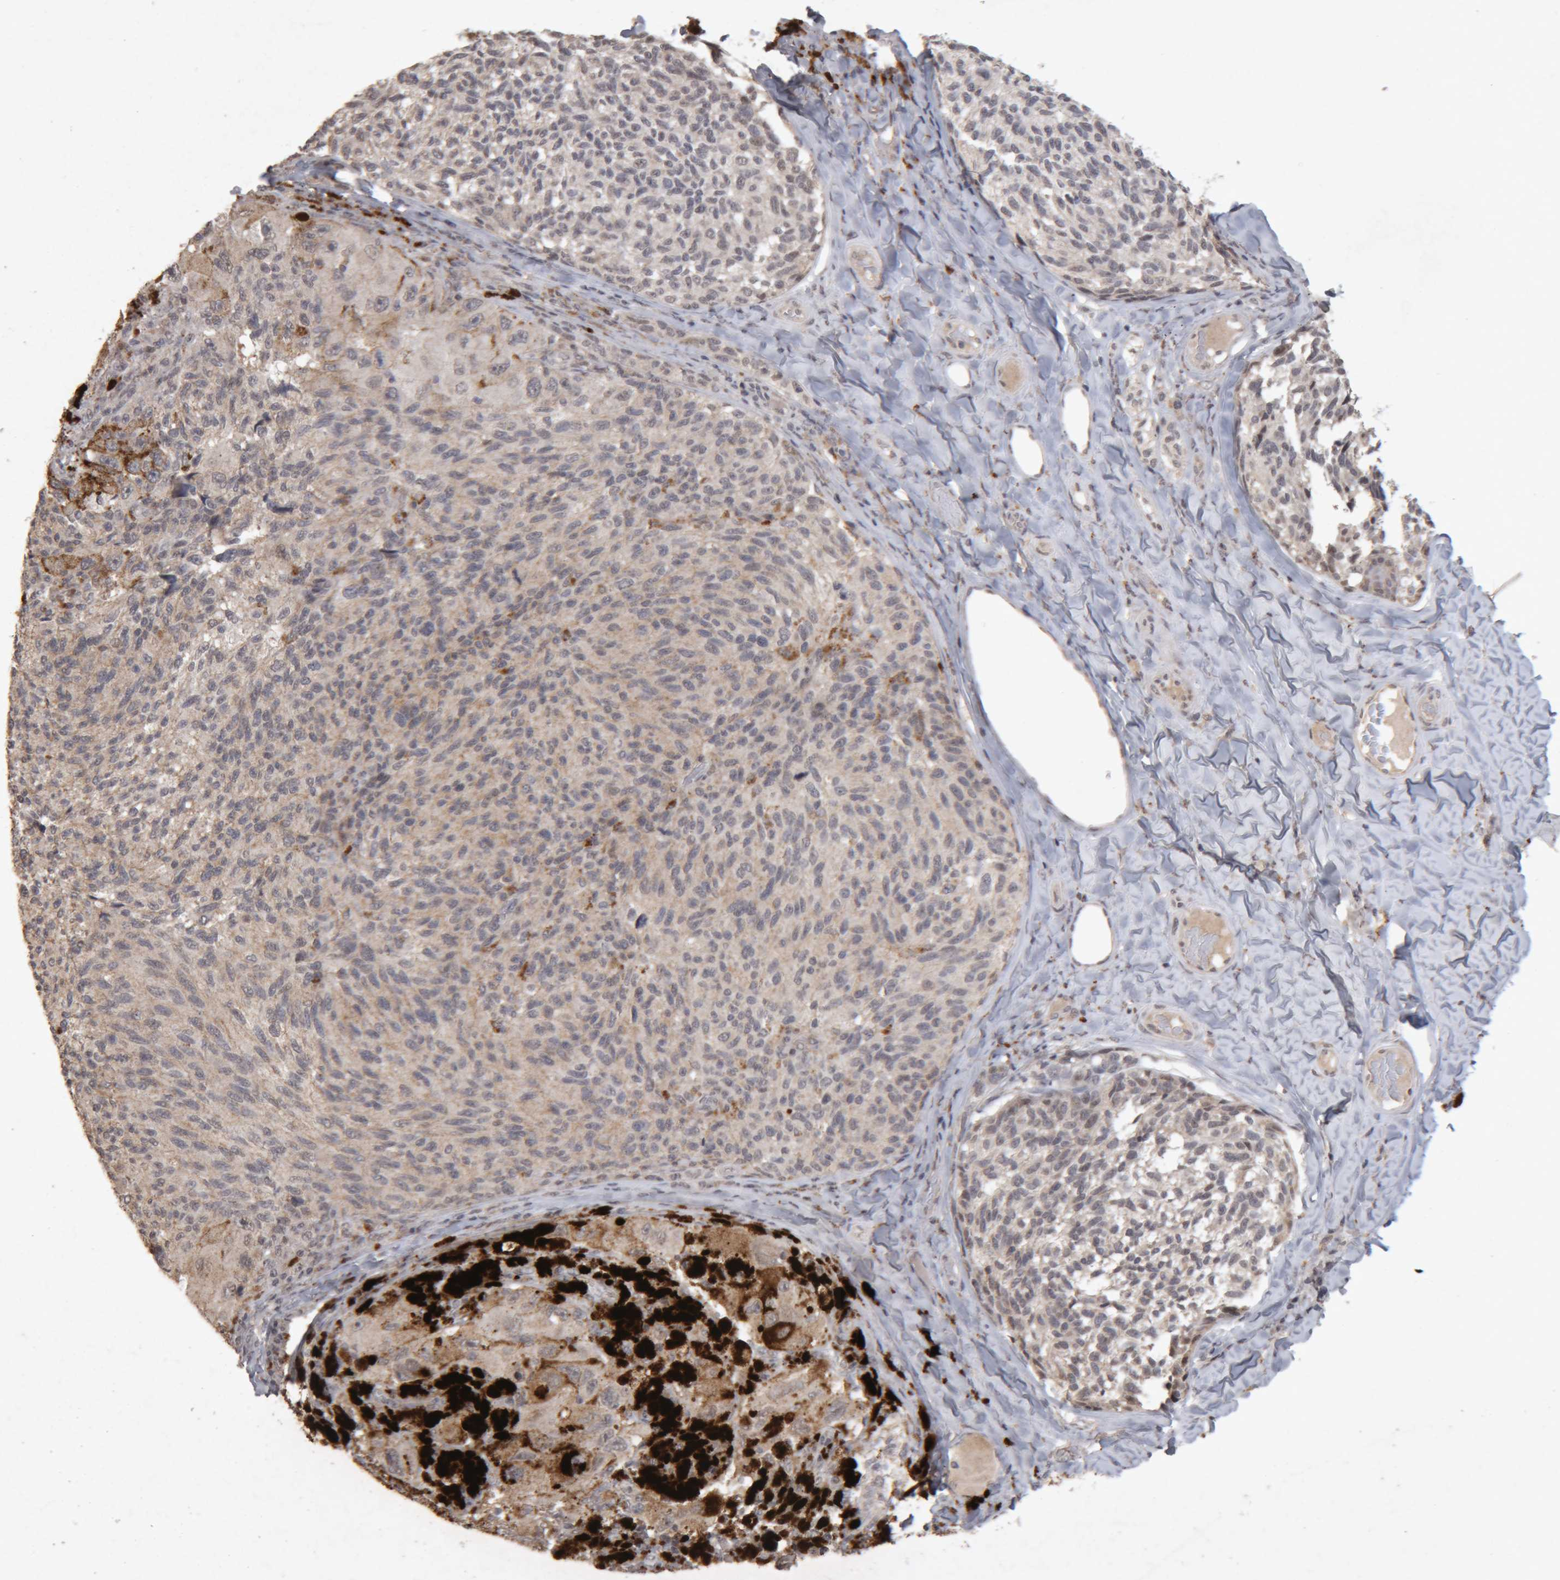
{"staining": {"intensity": "negative", "quantity": "none", "location": "none"}, "tissue": "melanoma", "cell_type": "Tumor cells", "image_type": "cancer", "snomed": [{"axis": "morphology", "description": "Malignant melanoma, NOS"}, {"axis": "topography", "description": "Skin"}], "caption": "There is no significant expression in tumor cells of malignant melanoma. (Brightfield microscopy of DAB IHC at high magnification).", "gene": "MEP1A", "patient": {"sex": "female", "age": 73}}